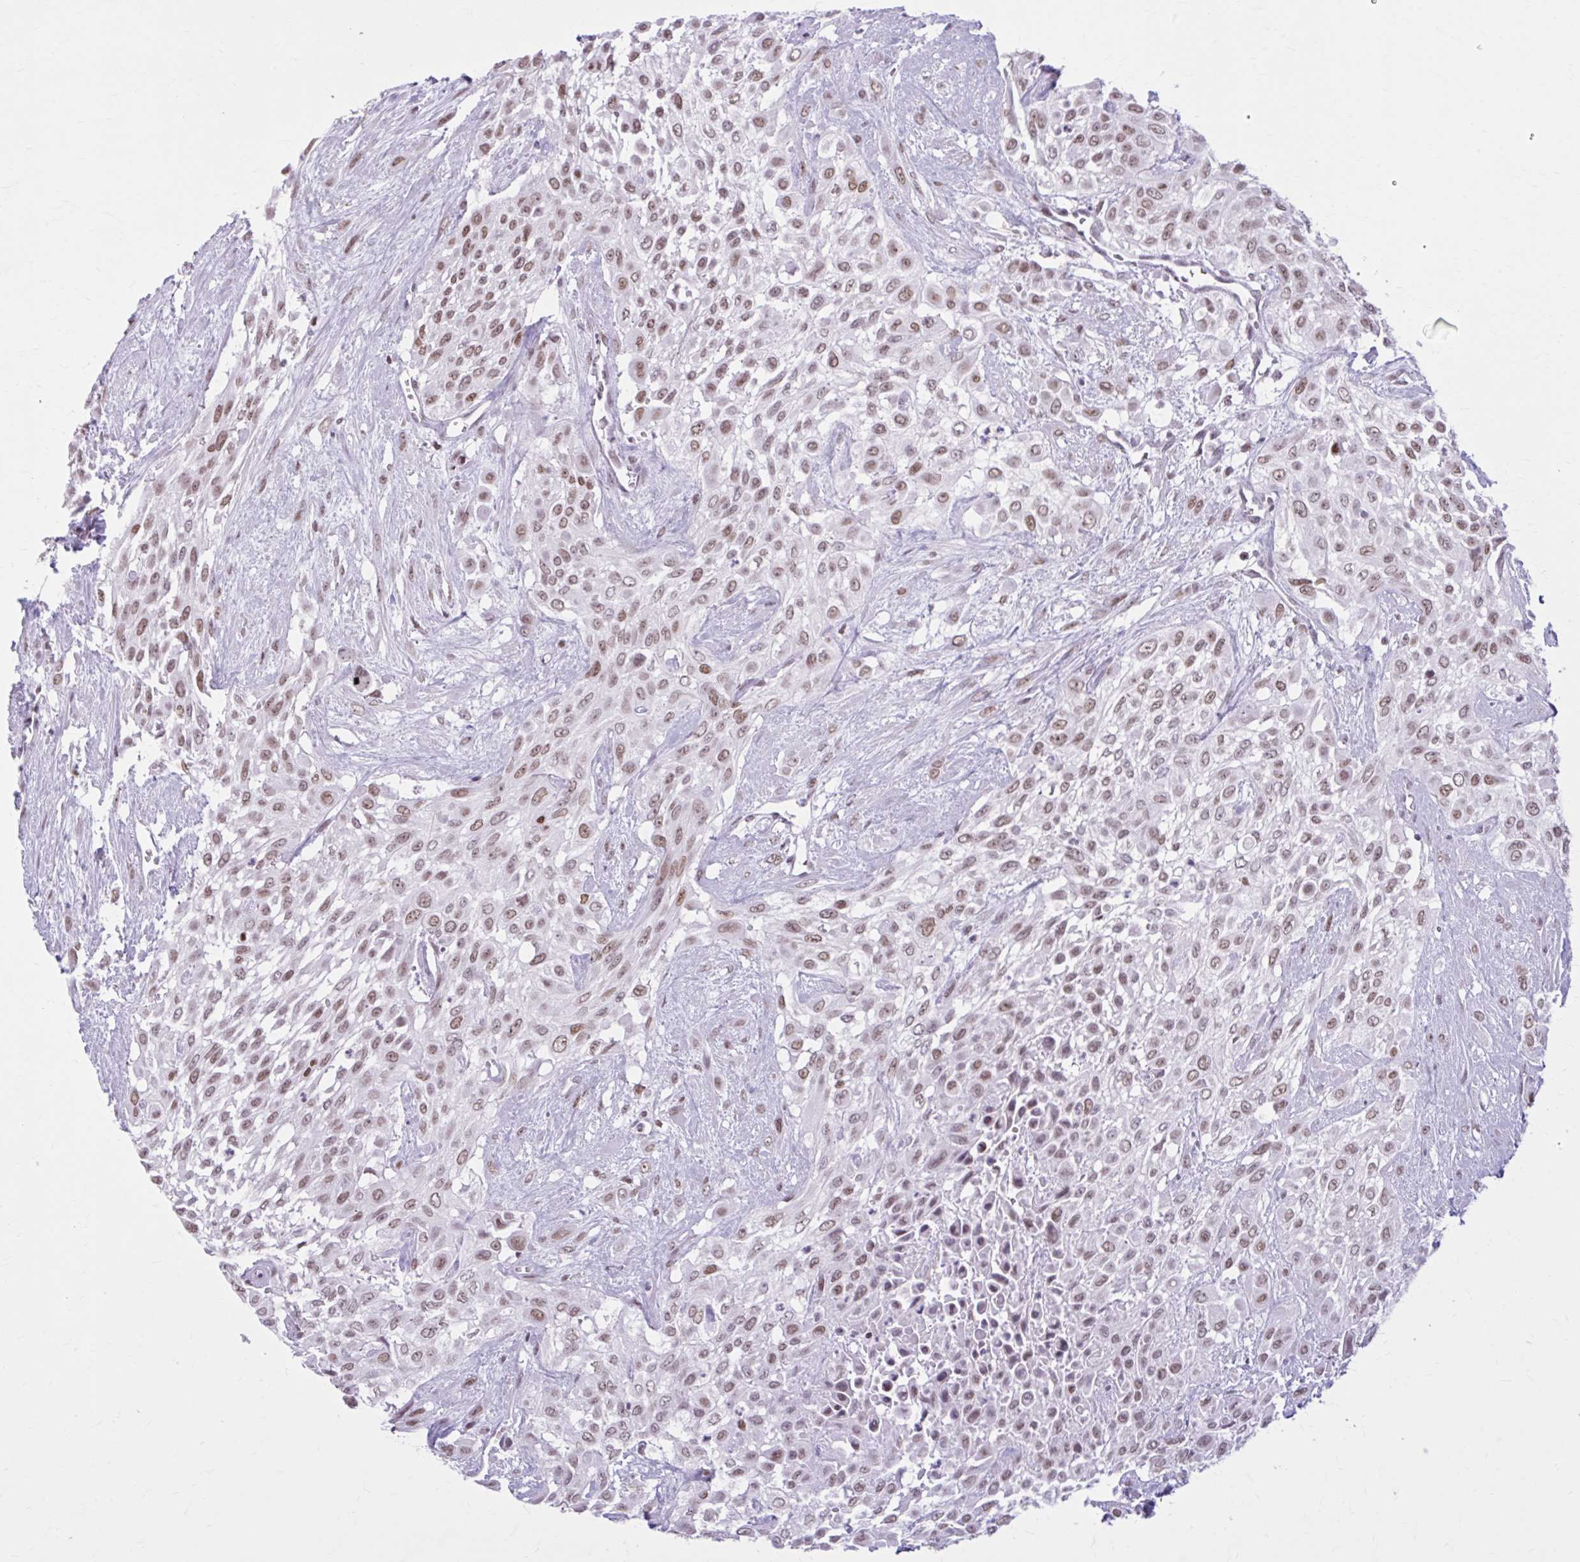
{"staining": {"intensity": "moderate", "quantity": ">75%", "location": "nuclear"}, "tissue": "urothelial cancer", "cell_type": "Tumor cells", "image_type": "cancer", "snomed": [{"axis": "morphology", "description": "Urothelial carcinoma, High grade"}, {"axis": "topography", "description": "Urinary bladder"}], "caption": "Urothelial cancer tissue displays moderate nuclear expression in about >75% of tumor cells", "gene": "PABIR1", "patient": {"sex": "male", "age": 57}}